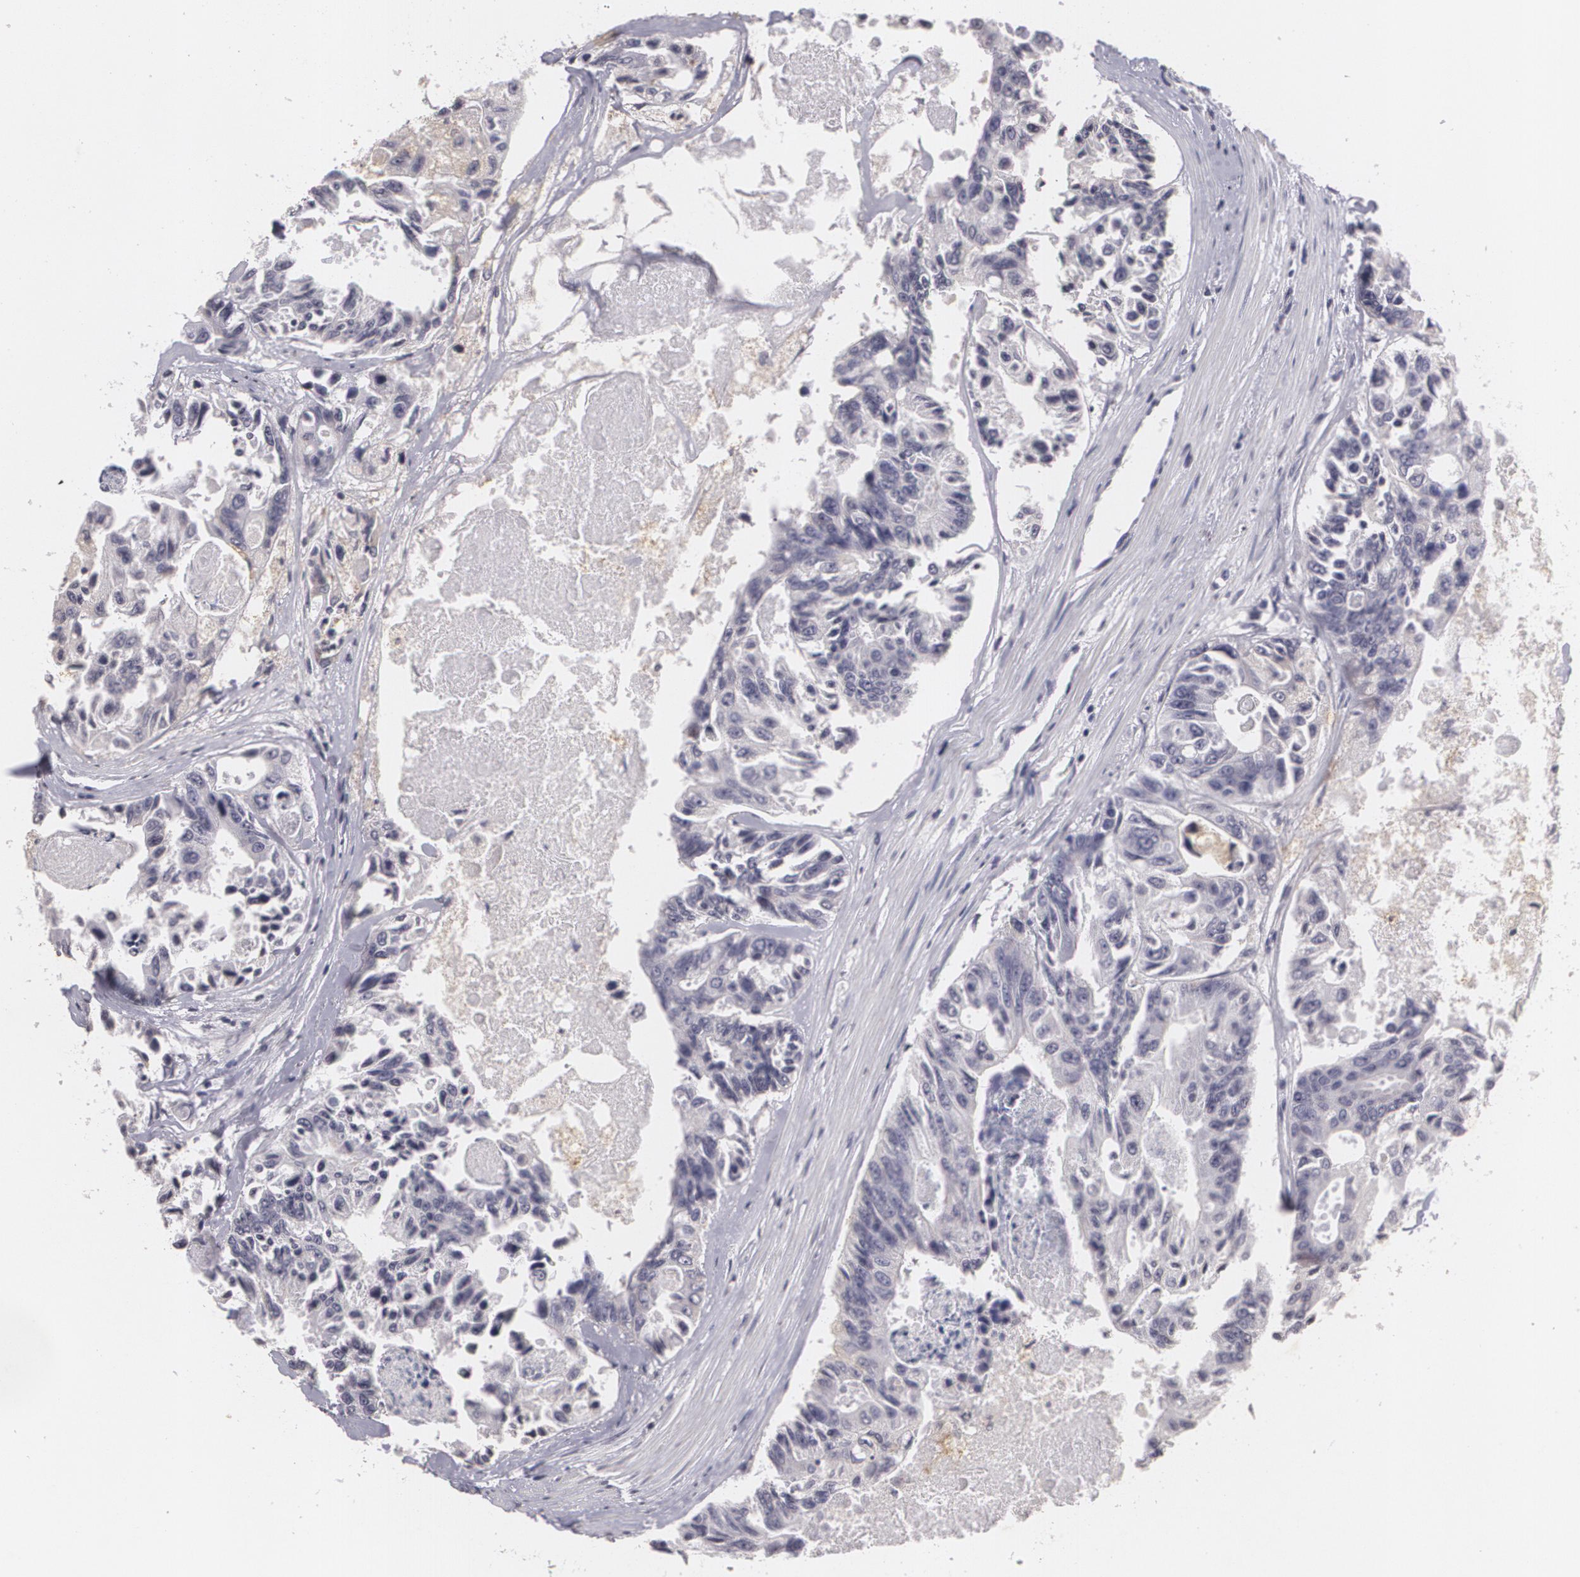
{"staining": {"intensity": "negative", "quantity": "none", "location": "none"}, "tissue": "colorectal cancer", "cell_type": "Tumor cells", "image_type": "cancer", "snomed": [{"axis": "morphology", "description": "Adenocarcinoma, NOS"}, {"axis": "topography", "description": "Colon"}], "caption": "This micrograph is of colorectal adenocarcinoma stained with immunohistochemistry (IHC) to label a protein in brown with the nuclei are counter-stained blue. There is no positivity in tumor cells.", "gene": "KCNA4", "patient": {"sex": "female", "age": 86}}